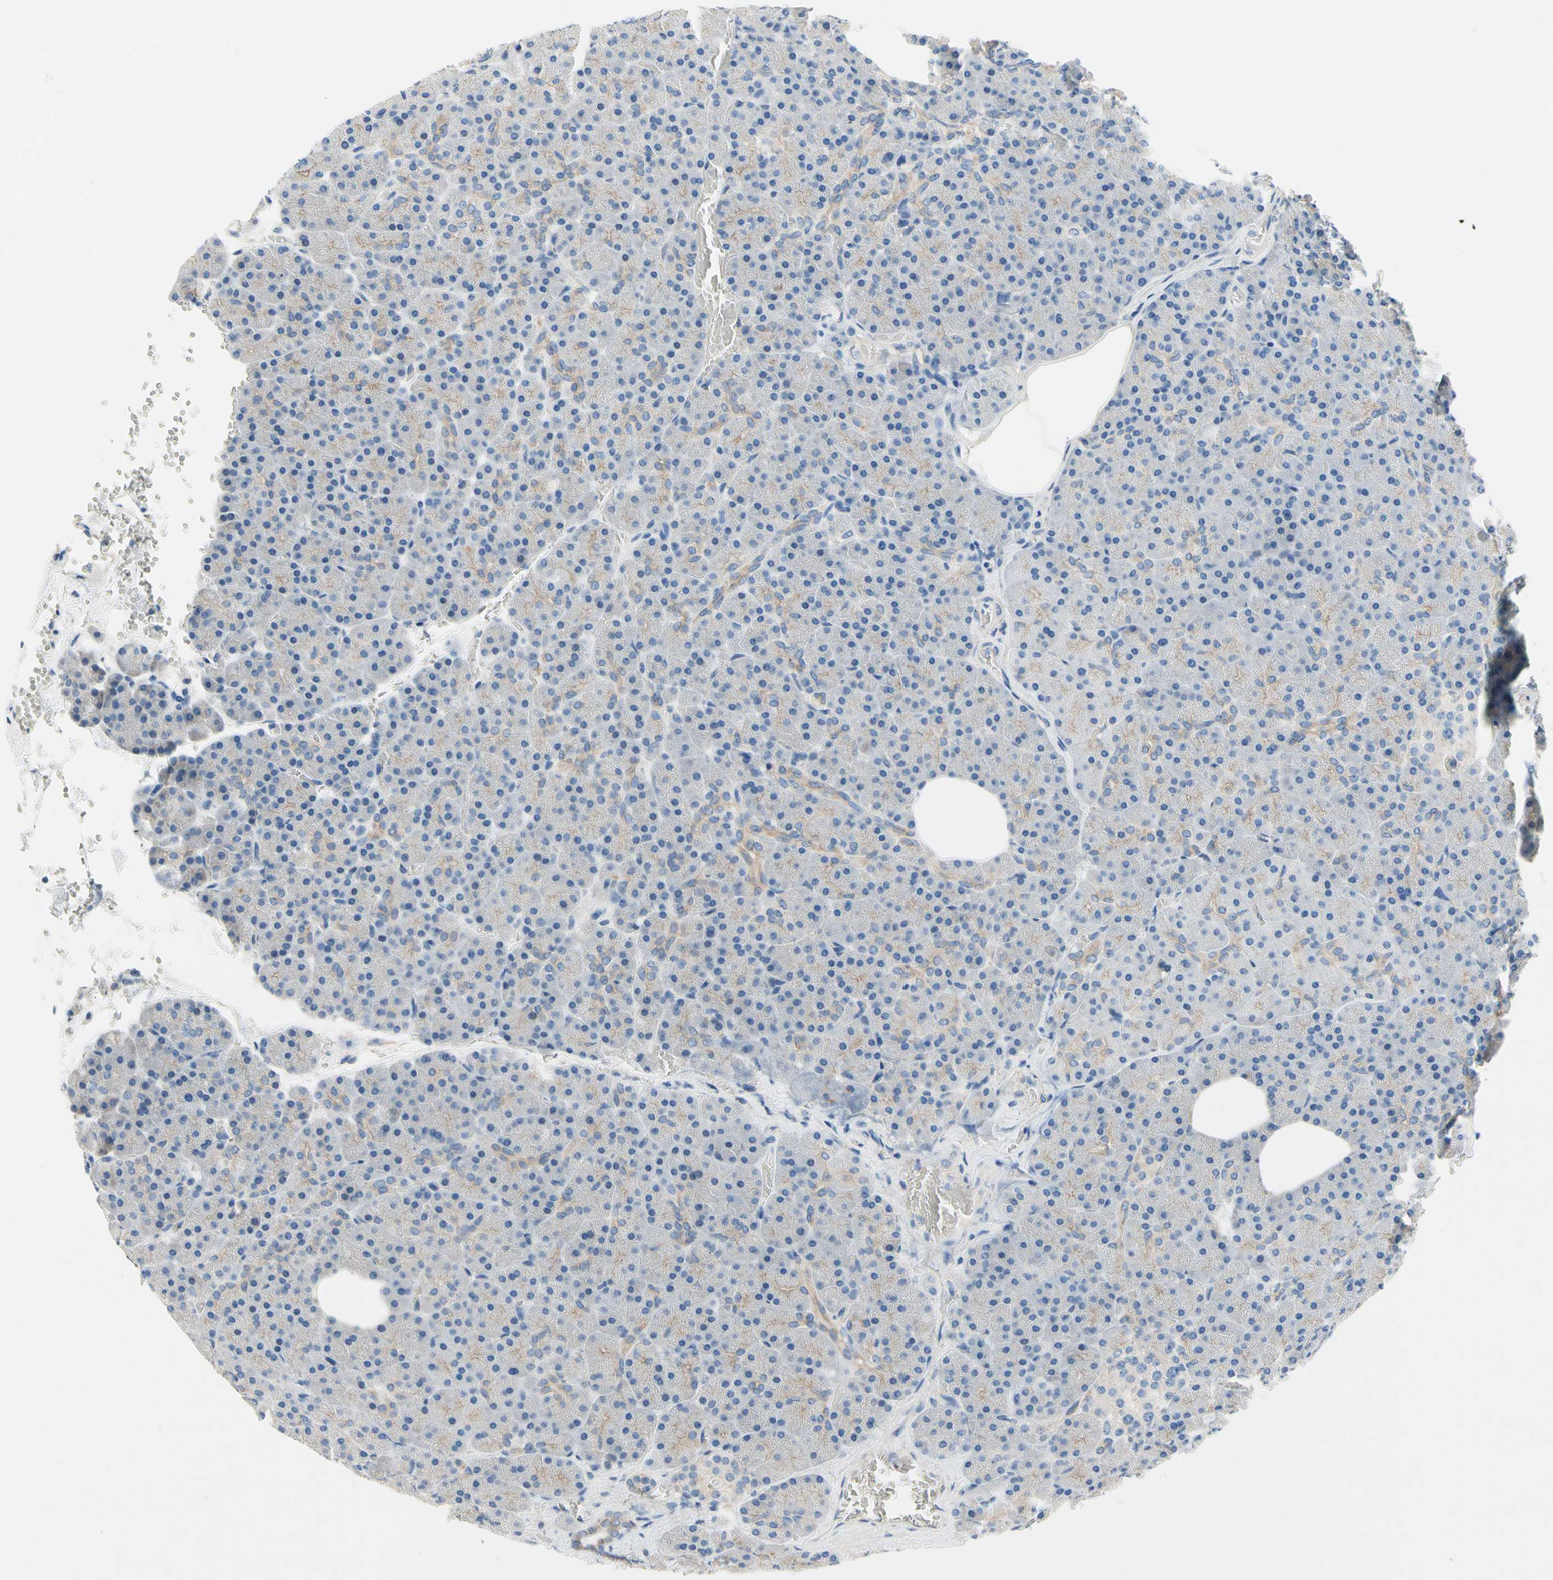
{"staining": {"intensity": "moderate", "quantity": "25%-75%", "location": "cytoplasmic/membranous"}, "tissue": "pancreas", "cell_type": "Exocrine glandular cells", "image_type": "normal", "snomed": [{"axis": "morphology", "description": "Normal tissue, NOS"}, {"axis": "topography", "description": "Pancreas"}], "caption": "Protein expression analysis of unremarkable human pancreas reveals moderate cytoplasmic/membranous positivity in approximately 25%-75% of exocrine glandular cells.", "gene": "CA14", "patient": {"sex": "female", "age": 35}}